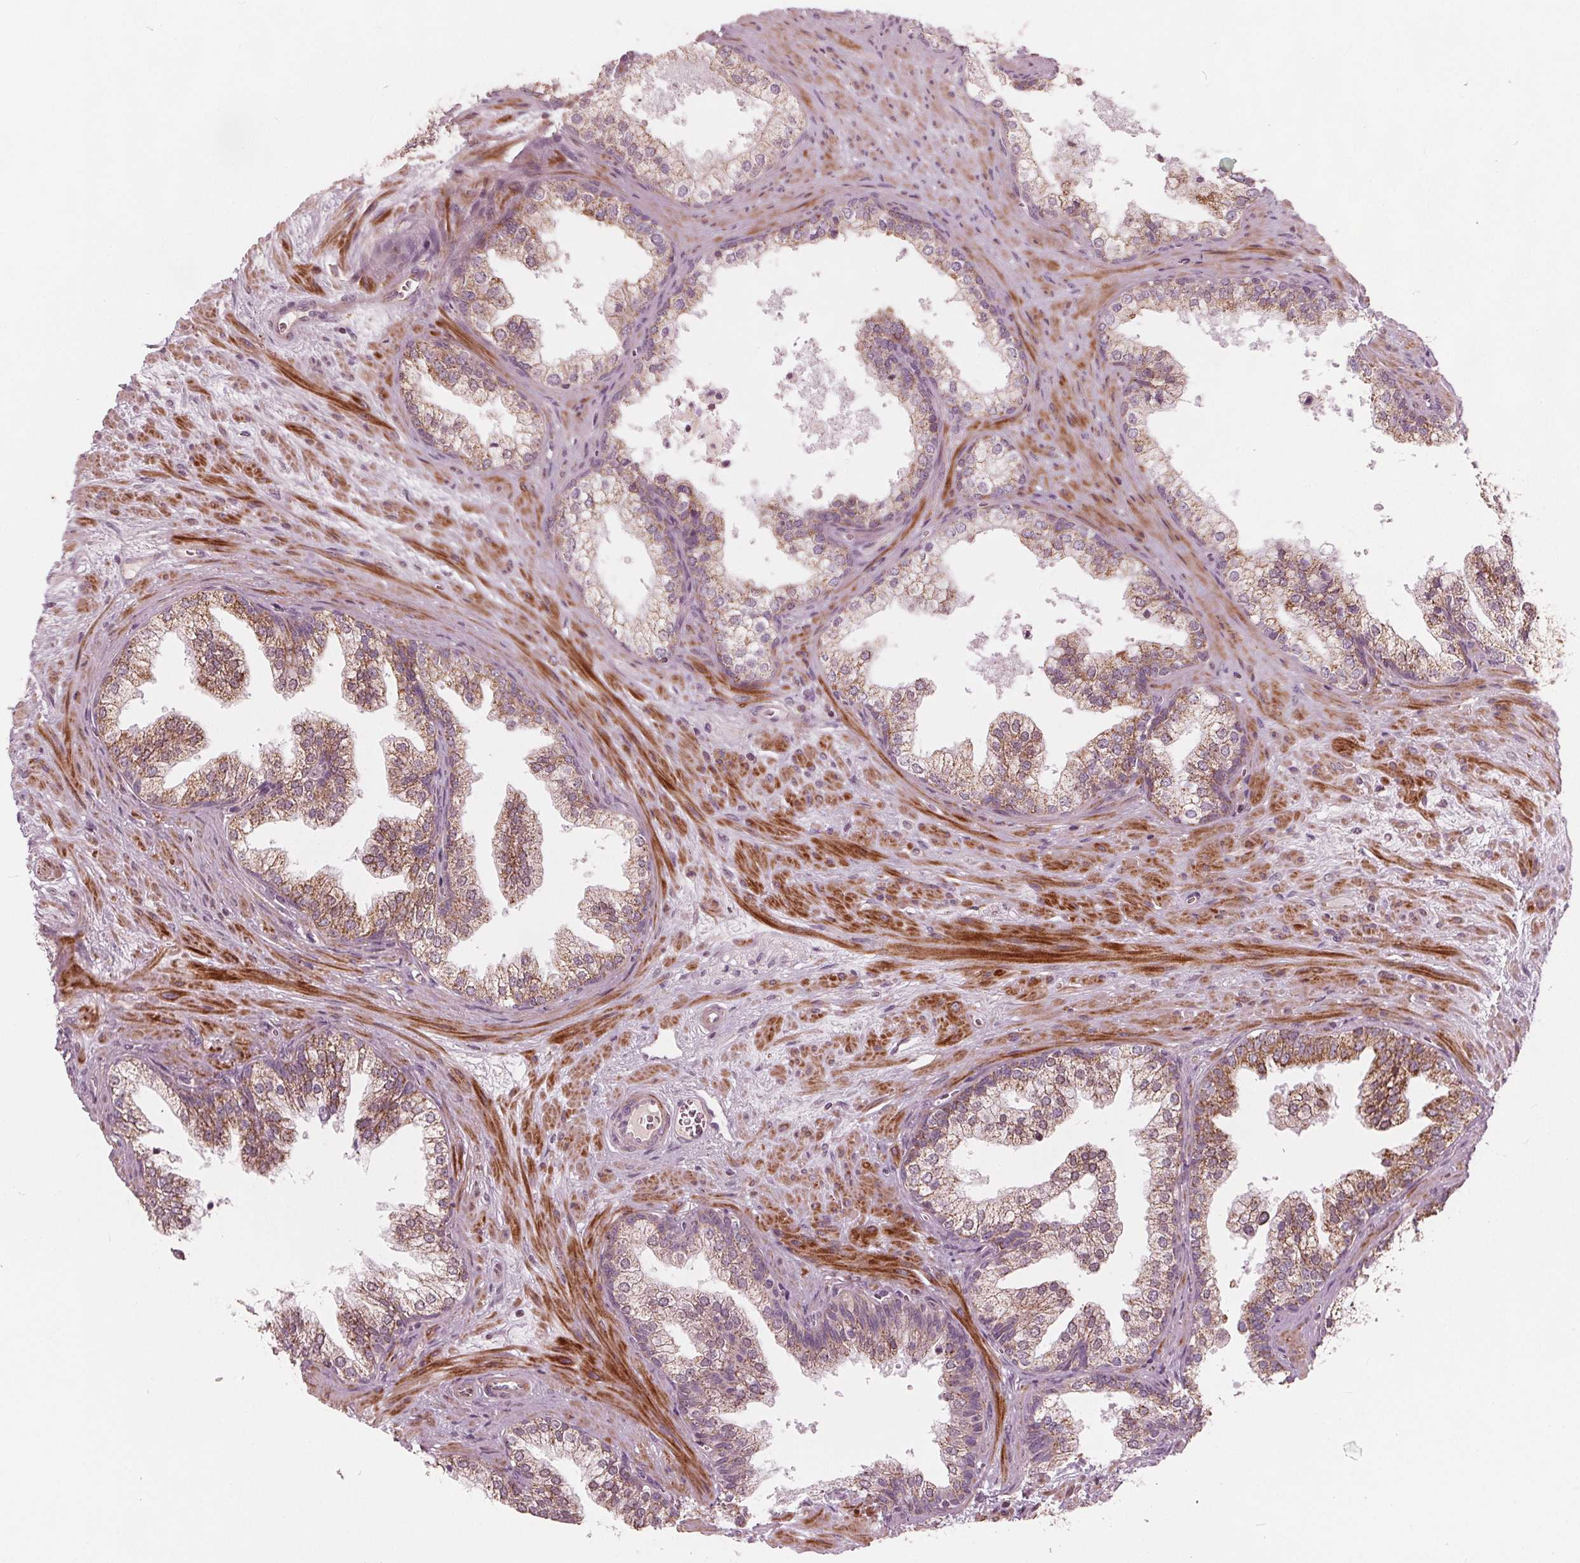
{"staining": {"intensity": "moderate", "quantity": "25%-75%", "location": "cytoplasmic/membranous"}, "tissue": "prostate", "cell_type": "Glandular cells", "image_type": "normal", "snomed": [{"axis": "morphology", "description": "Normal tissue, NOS"}, {"axis": "topography", "description": "Prostate"}], "caption": "This photomicrograph exhibits normal prostate stained with IHC to label a protein in brown. The cytoplasmic/membranous of glandular cells show moderate positivity for the protein. Nuclei are counter-stained blue.", "gene": "DCAF4L2", "patient": {"sex": "male", "age": 79}}